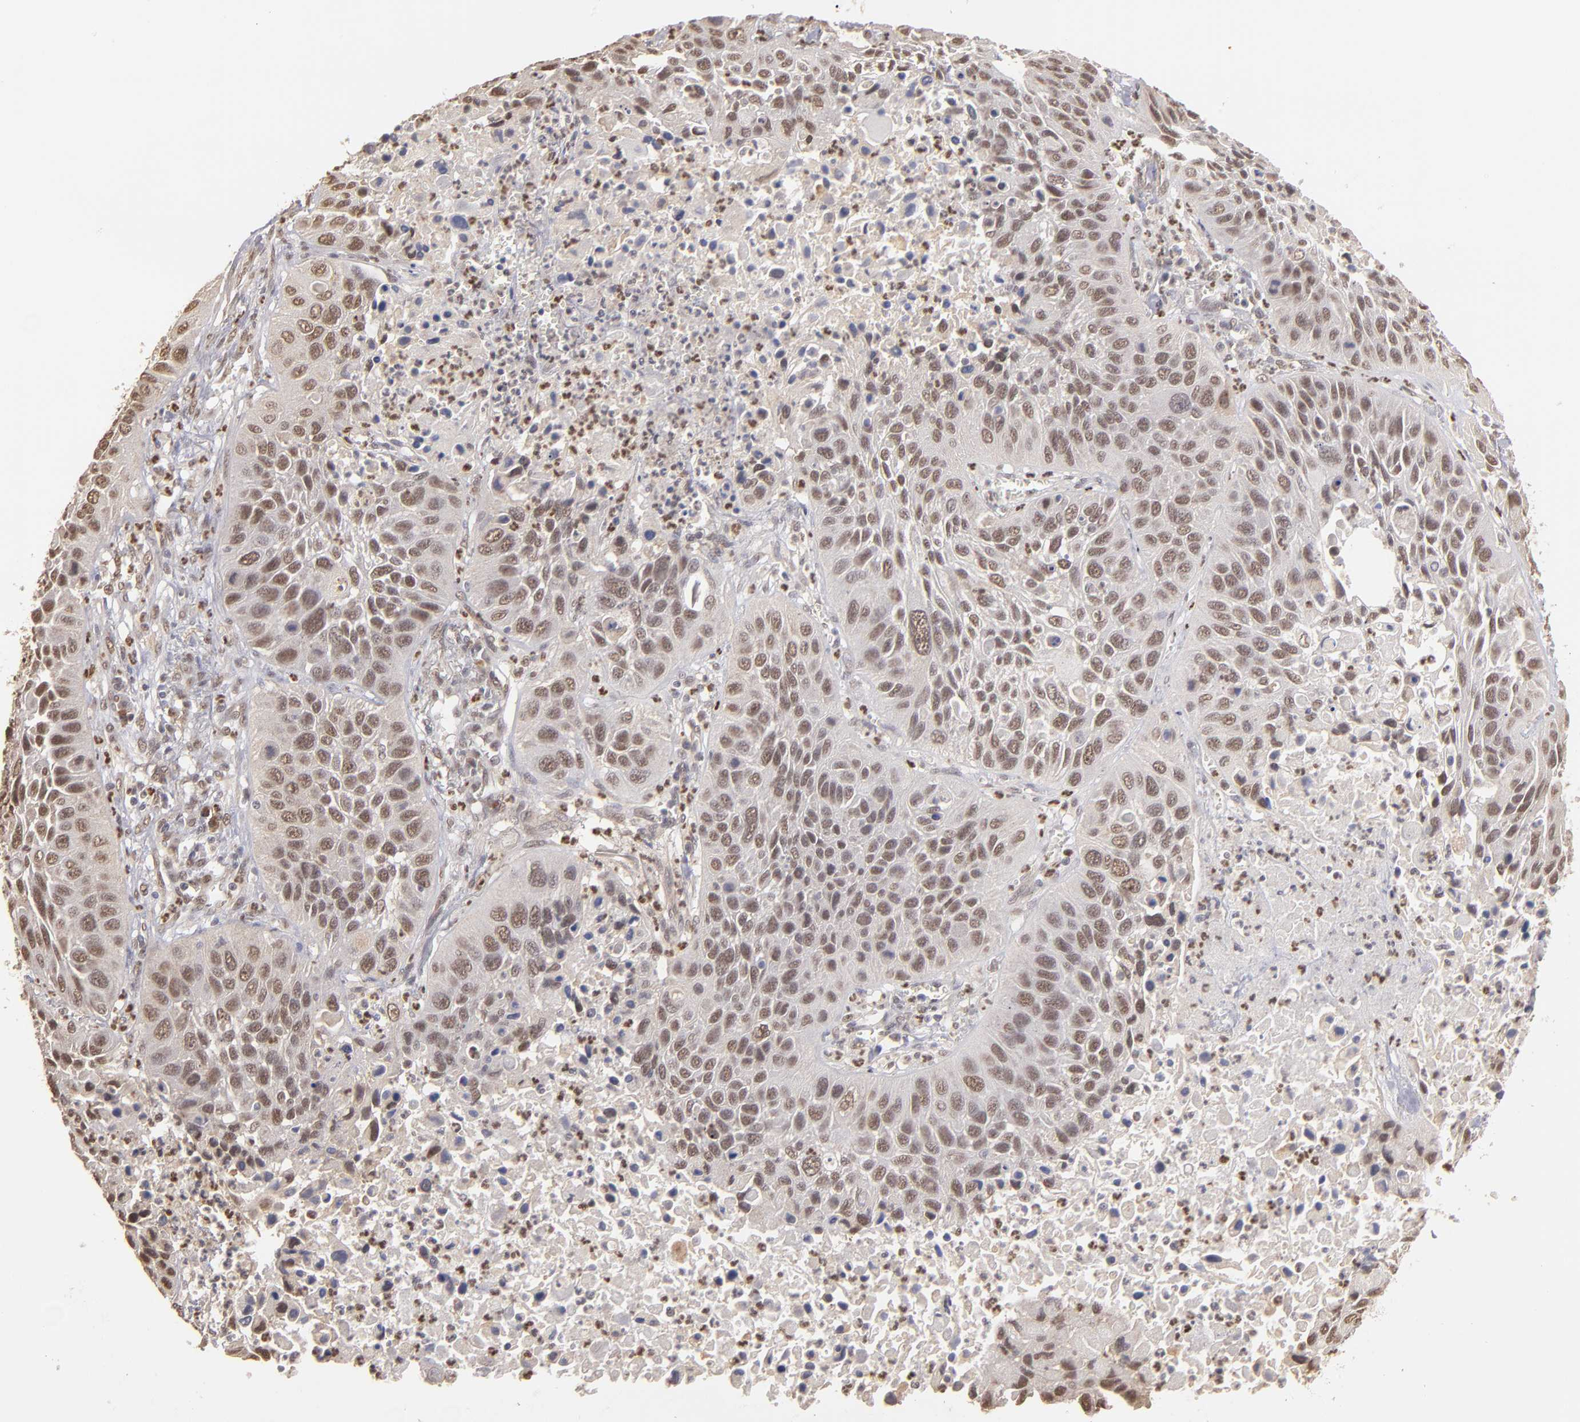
{"staining": {"intensity": "moderate", "quantity": ">75%", "location": "nuclear"}, "tissue": "lung cancer", "cell_type": "Tumor cells", "image_type": "cancer", "snomed": [{"axis": "morphology", "description": "Squamous cell carcinoma, NOS"}, {"axis": "topography", "description": "Lung"}], "caption": "Immunohistochemistry (DAB) staining of lung cancer demonstrates moderate nuclear protein positivity in about >75% of tumor cells.", "gene": "NFE2", "patient": {"sex": "female", "age": 76}}